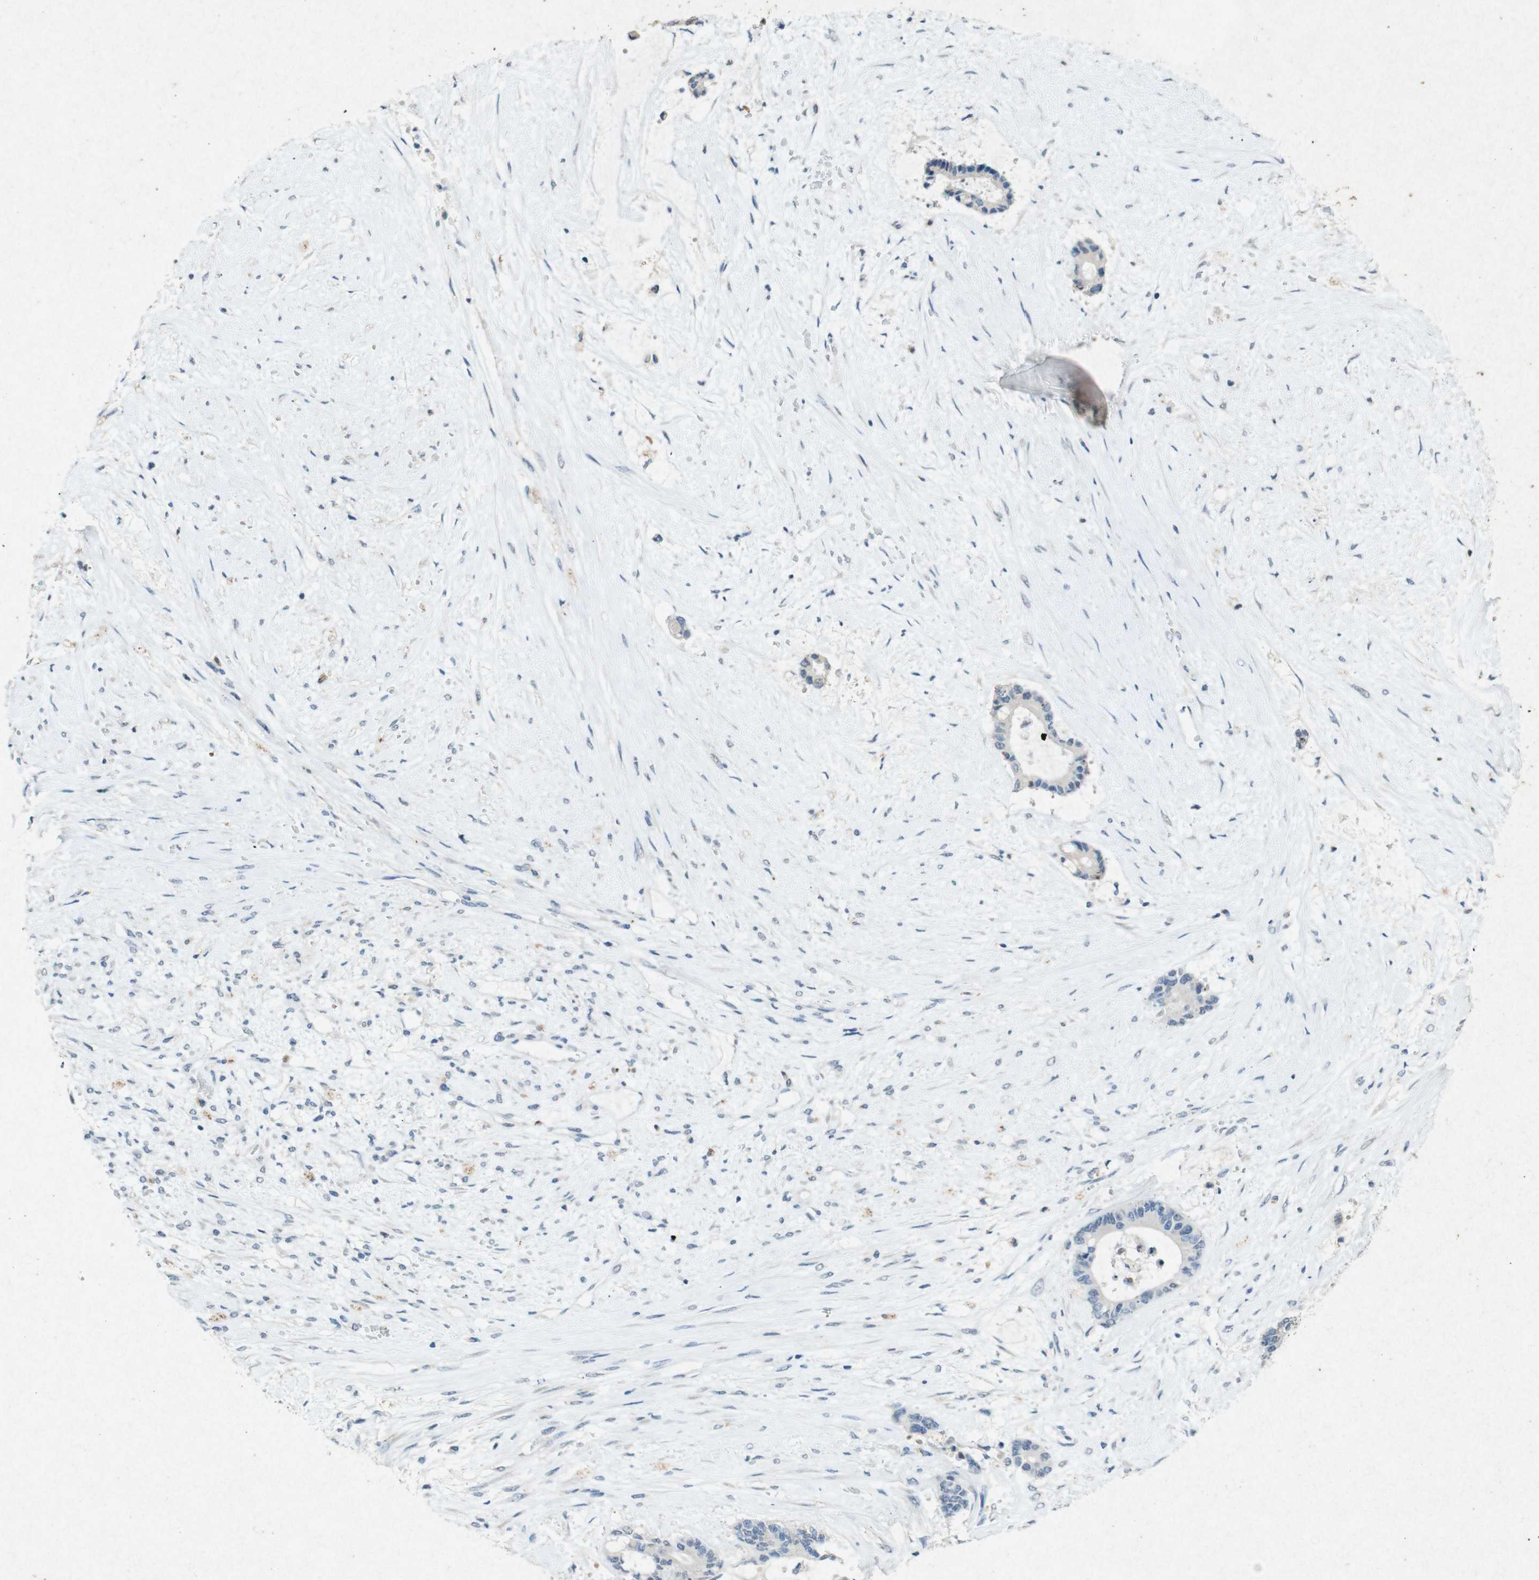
{"staining": {"intensity": "negative", "quantity": "none", "location": "none"}, "tissue": "liver cancer", "cell_type": "Tumor cells", "image_type": "cancer", "snomed": [{"axis": "morphology", "description": "Normal tissue, NOS"}, {"axis": "morphology", "description": "Cholangiocarcinoma"}, {"axis": "topography", "description": "Liver"}, {"axis": "topography", "description": "Peripheral nerve tissue"}], "caption": "An immunohistochemistry (IHC) photomicrograph of cholangiocarcinoma (liver) is shown. There is no staining in tumor cells of cholangiocarcinoma (liver).", "gene": "STBD1", "patient": {"sex": "female", "age": 73}}